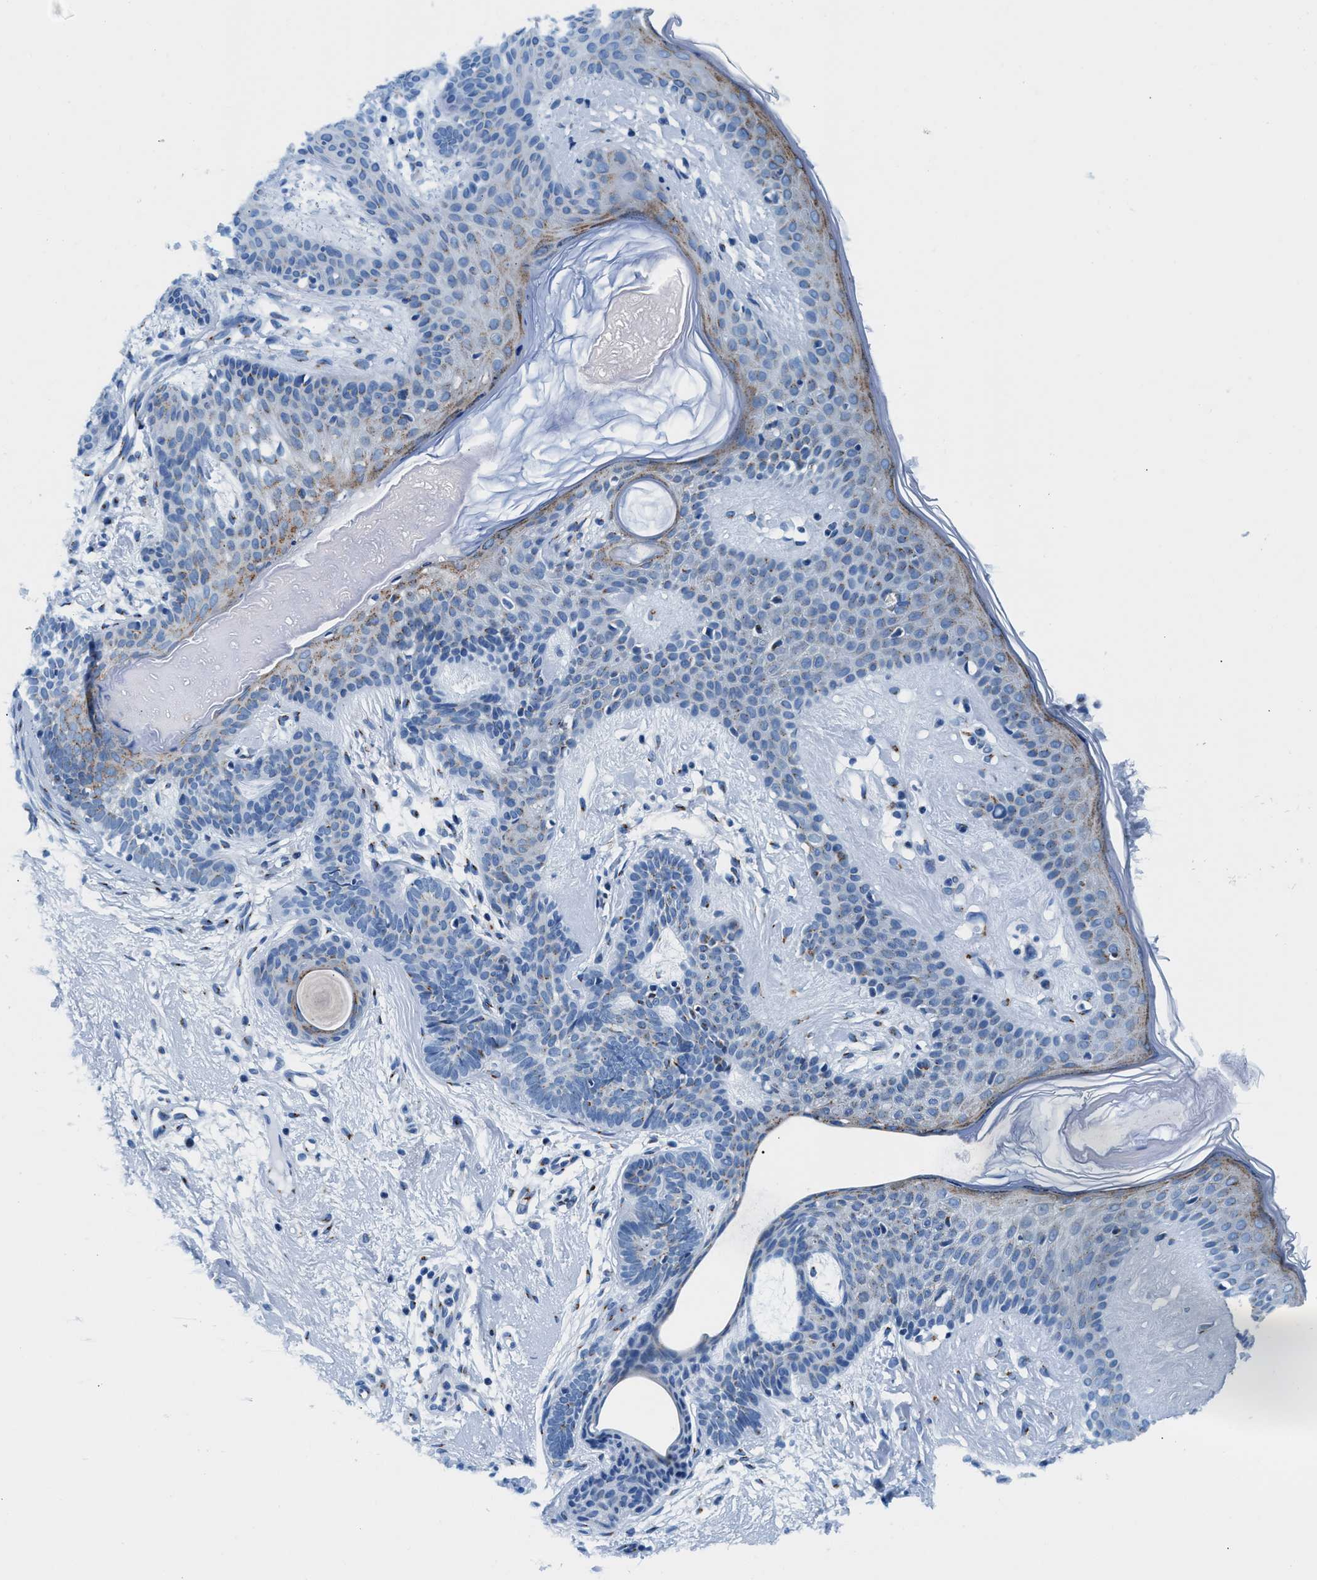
{"staining": {"intensity": "negative", "quantity": "none", "location": "none"}, "tissue": "skin cancer", "cell_type": "Tumor cells", "image_type": "cancer", "snomed": [{"axis": "morphology", "description": "Developmental malformation"}, {"axis": "morphology", "description": "Basal cell carcinoma"}, {"axis": "topography", "description": "Skin"}], "caption": "This is a histopathology image of immunohistochemistry staining of skin basal cell carcinoma, which shows no expression in tumor cells. Nuclei are stained in blue.", "gene": "VPS53", "patient": {"sex": "female", "age": 62}}